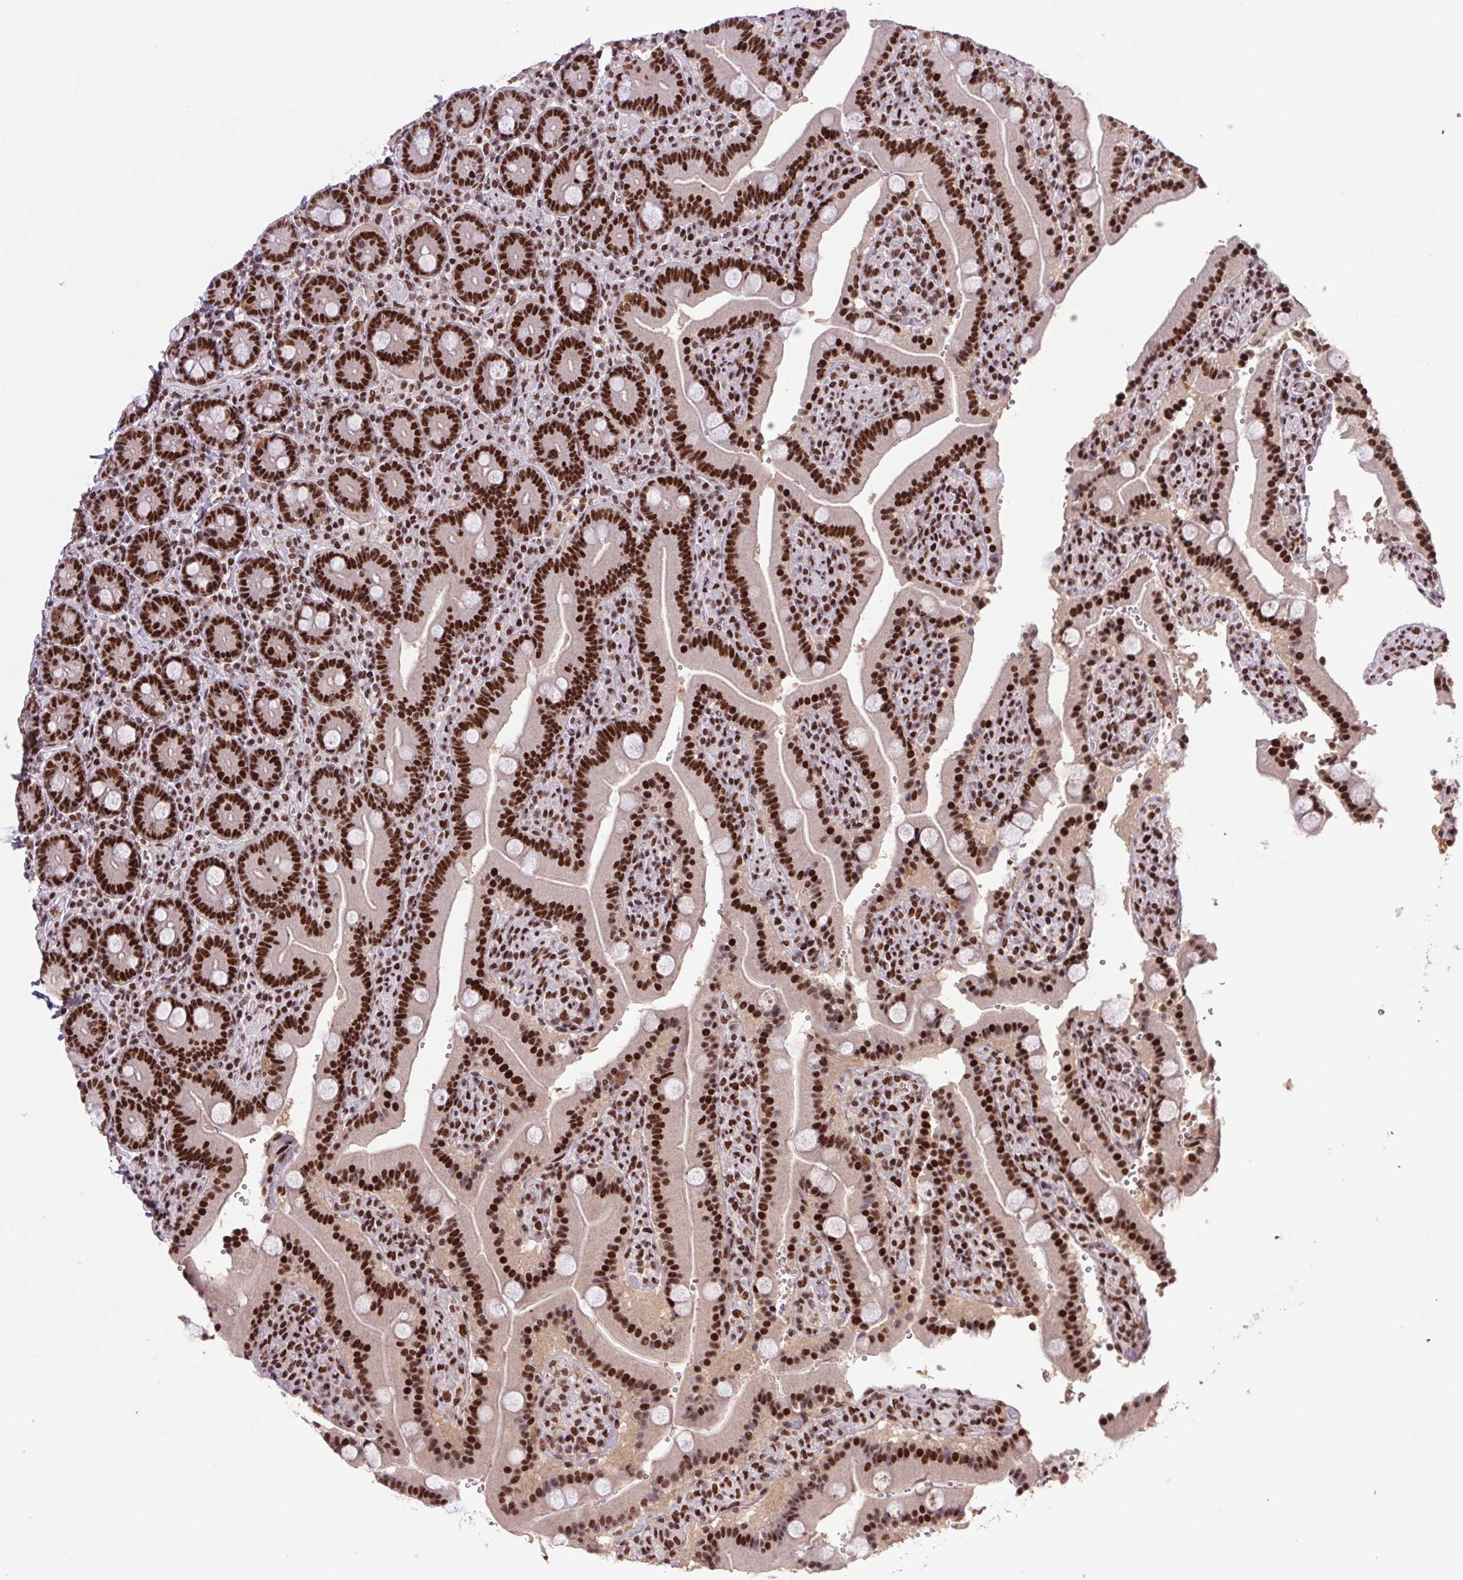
{"staining": {"intensity": "strong", "quantity": ">75%", "location": "nuclear"}, "tissue": "duodenum", "cell_type": "Glandular cells", "image_type": "normal", "snomed": [{"axis": "morphology", "description": "Normal tissue, NOS"}, {"axis": "topography", "description": "Duodenum"}], "caption": "Protein staining exhibits strong nuclear staining in about >75% of glandular cells in benign duodenum.", "gene": "LDLRAD4", "patient": {"sex": "female", "age": 62}}